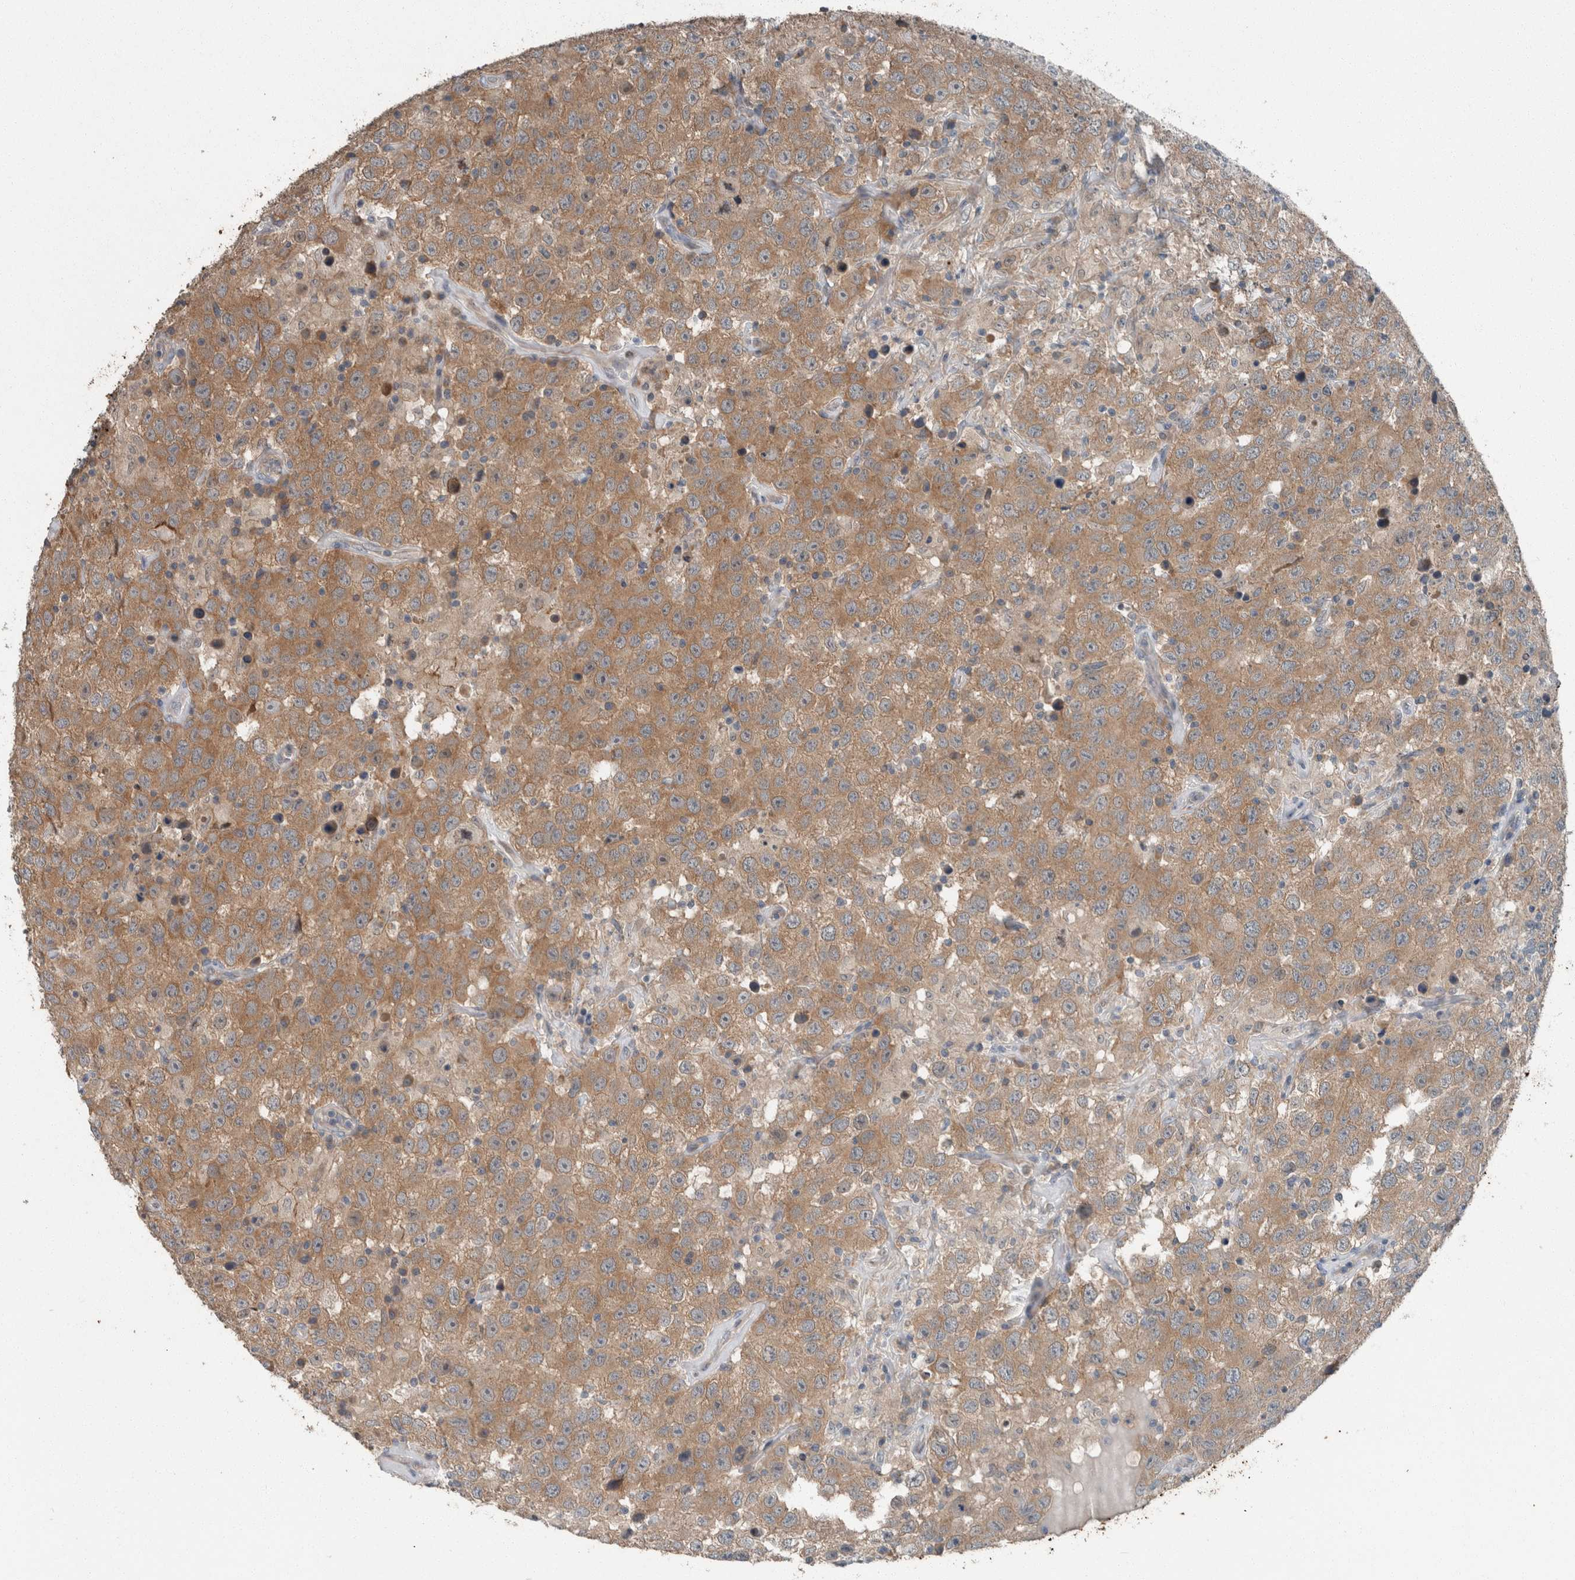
{"staining": {"intensity": "moderate", "quantity": ">75%", "location": "cytoplasmic/membranous"}, "tissue": "testis cancer", "cell_type": "Tumor cells", "image_type": "cancer", "snomed": [{"axis": "morphology", "description": "Seminoma, NOS"}, {"axis": "topography", "description": "Testis"}], "caption": "Immunohistochemistry of seminoma (testis) shows medium levels of moderate cytoplasmic/membranous staining in approximately >75% of tumor cells.", "gene": "KNTC1", "patient": {"sex": "male", "age": 41}}